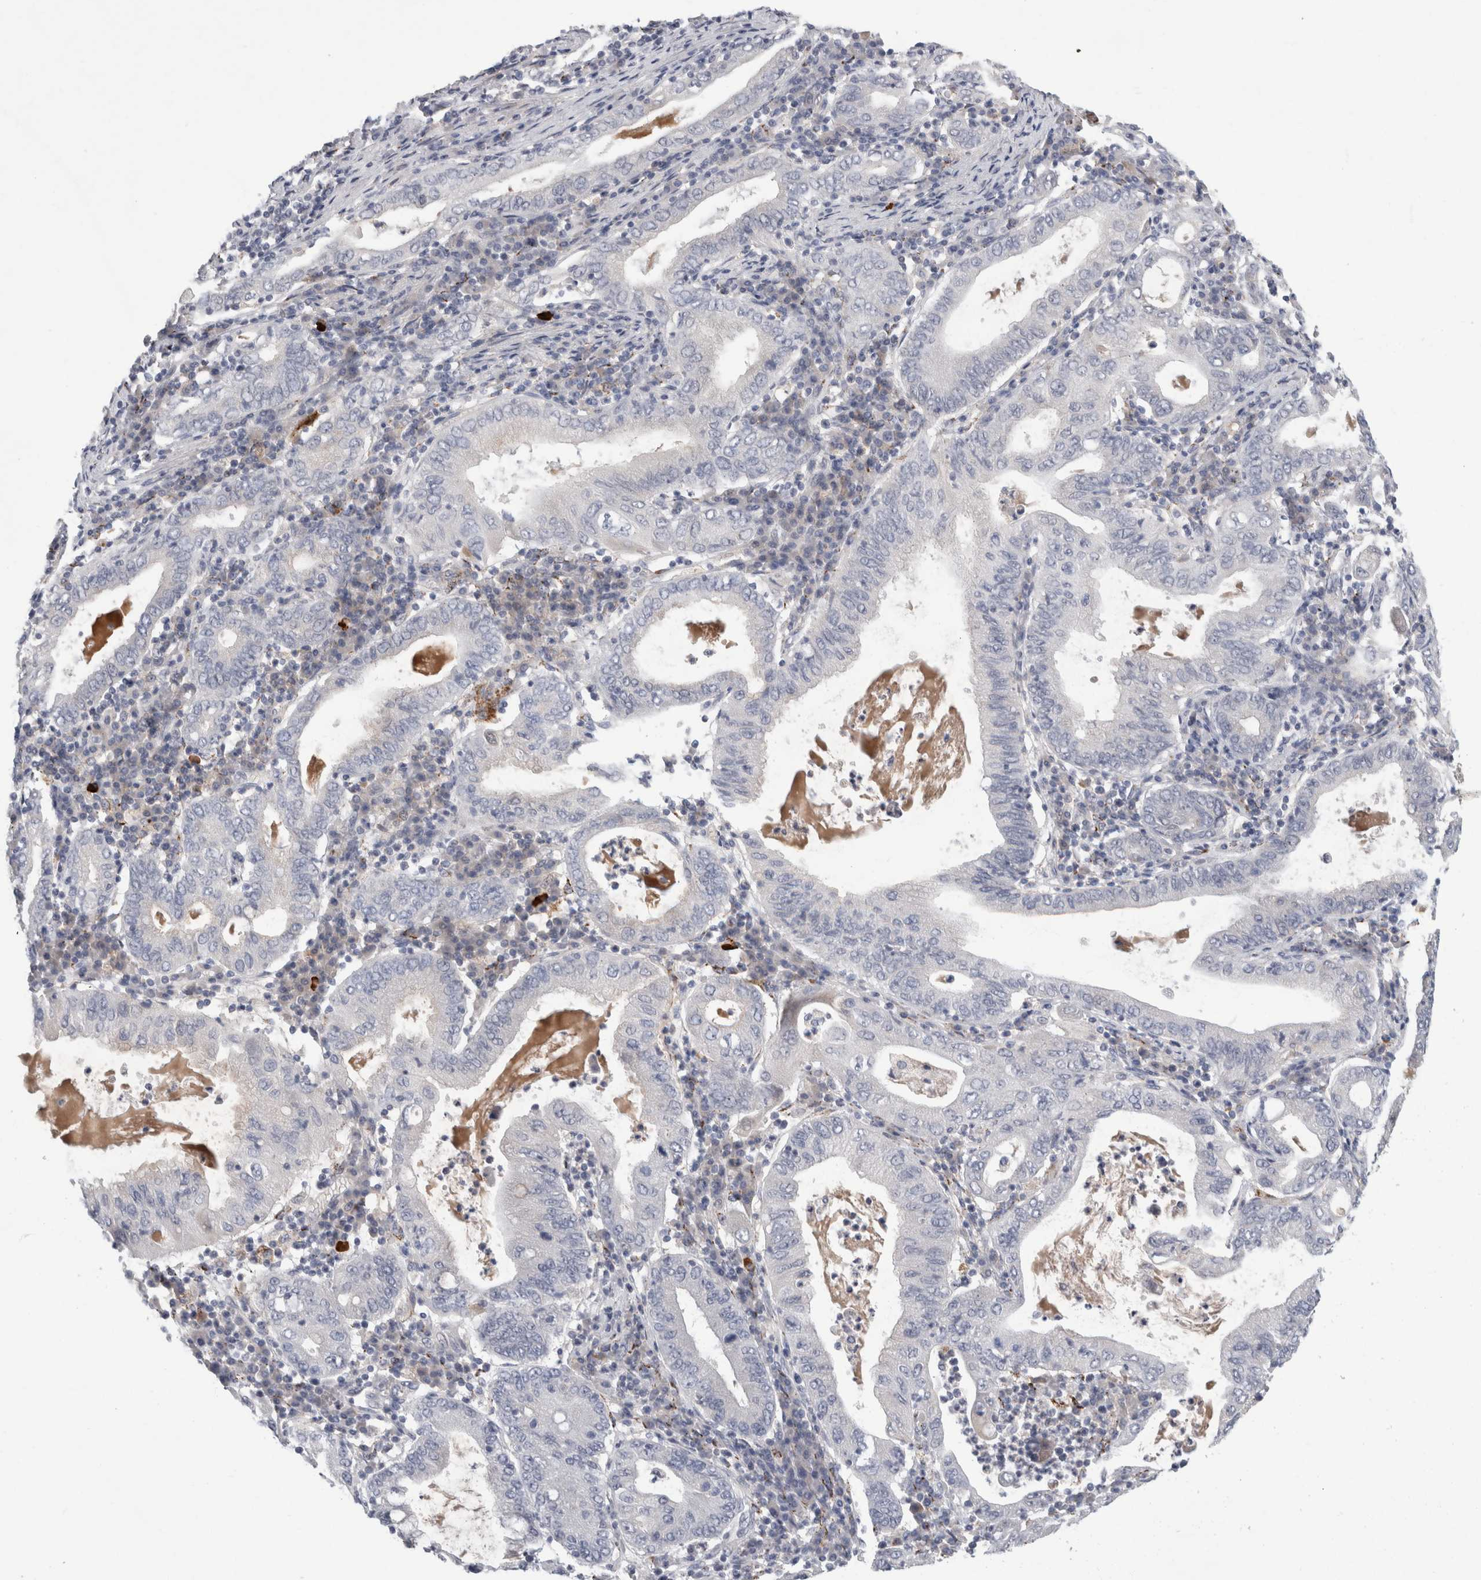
{"staining": {"intensity": "negative", "quantity": "none", "location": "none"}, "tissue": "stomach cancer", "cell_type": "Tumor cells", "image_type": "cancer", "snomed": [{"axis": "morphology", "description": "Normal tissue, NOS"}, {"axis": "morphology", "description": "Adenocarcinoma, NOS"}, {"axis": "topography", "description": "Esophagus"}, {"axis": "topography", "description": "Stomach, upper"}, {"axis": "topography", "description": "Peripheral nerve tissue"}], "caption": "This is an IHC histopathology image of stomach adenocarcinoma. There is no positivity in tumor cells.", "gene": "NIPA1", "patient": {"sex": "male", "age": 62}}